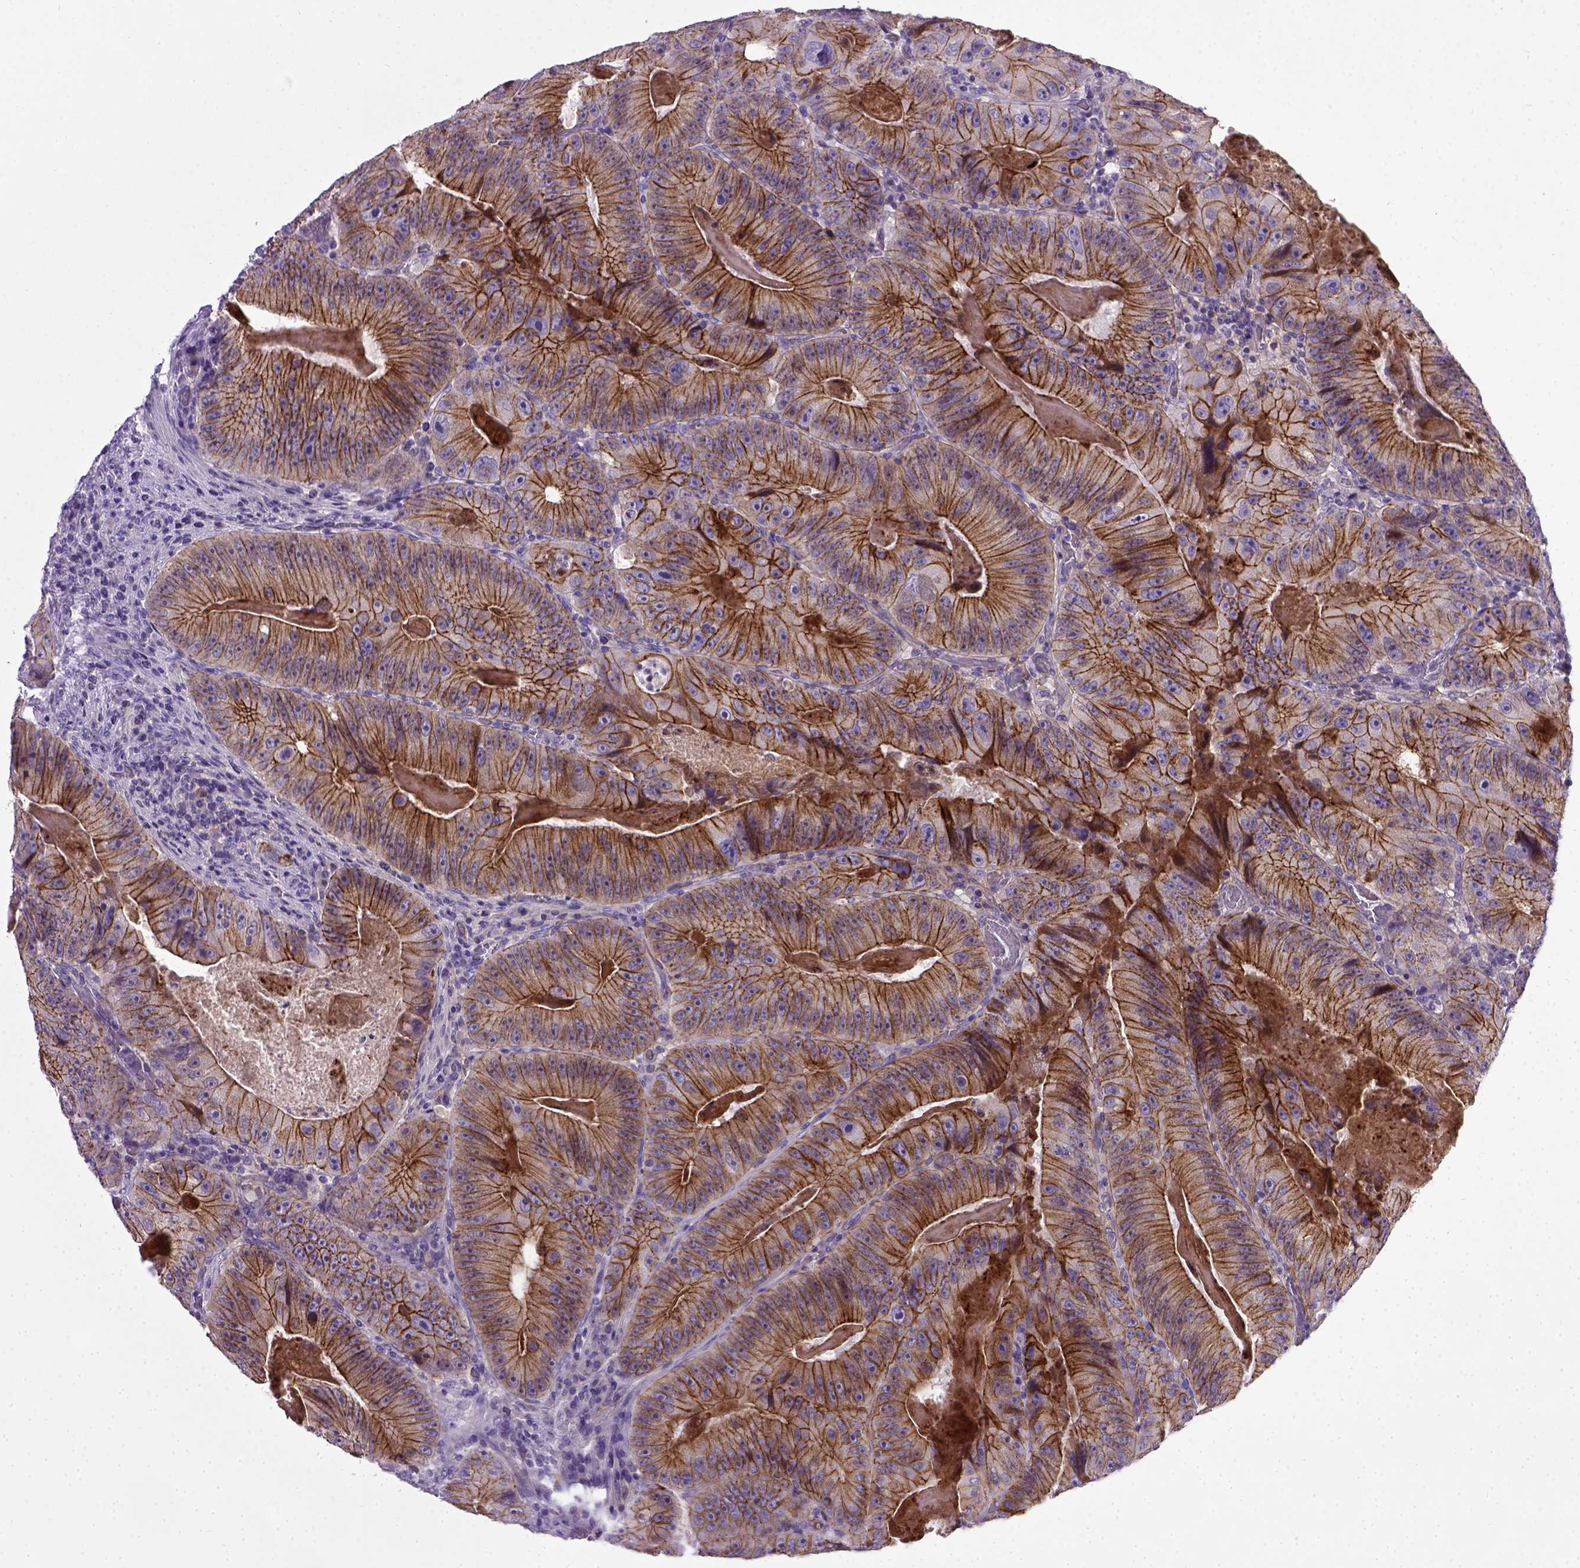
{"staining": {"intensity": "strong", "quantity": ">75%", "location": "cytoplasmic/membranous"}, "tissue": "colorectal cancer", "cell_type": "Tumor cells", "image_type": "cancer", "snomed": [{"axis": "morphology", "description": "Adenocarcinoma, NOS"}, {"axis": "topography", "description": "Colon"}], "caption": "Approximately >75% of tumor cells in colorectal cancer (adenocarcinoma) demonstrate strong cytoplasmic/membranous protein staining as visualized by brown immunohistochemical staining.", "gene": "CDH1", "patient": {"sex": "female", "age": 86}}